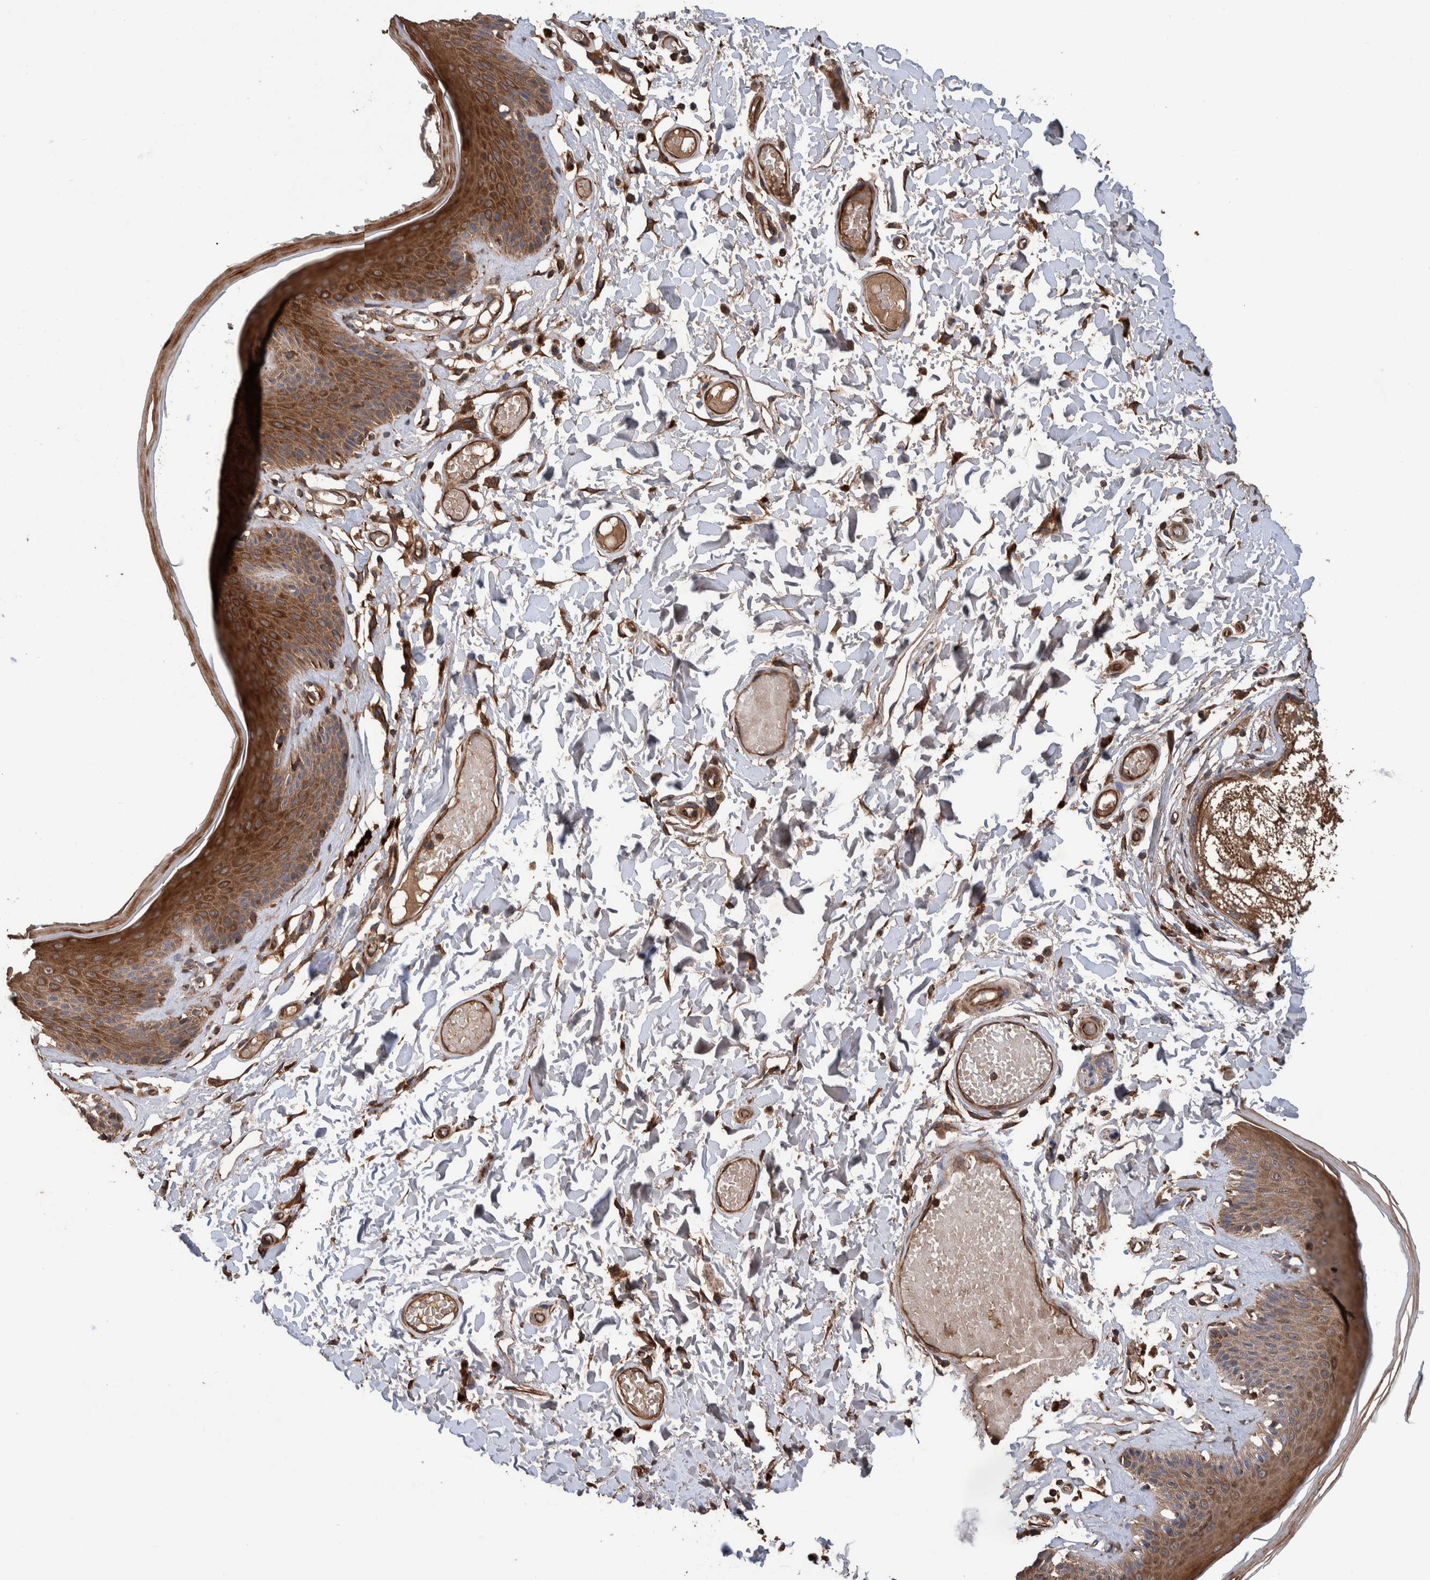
{"staining": {"intensity": "strong", "quantity": ">75%", "location": "cytoplasmic/membranous"}, "tissue": "skin", "cell_type": "Epidermal cells", "image_type": "normal", "snomed": [{"axis": "morphology", "description": "Normal tissue, NOS"}, {"axis": "topography", "description": "Vulva"}], "caption": "Protein expression analysis of unremarkable skin reveals strong cytoplasmic/membranous positivity in about >75% of epidermal cells.", "gene": "ENSG00000251537", "patient": {"sex": "female", "age": 73}}